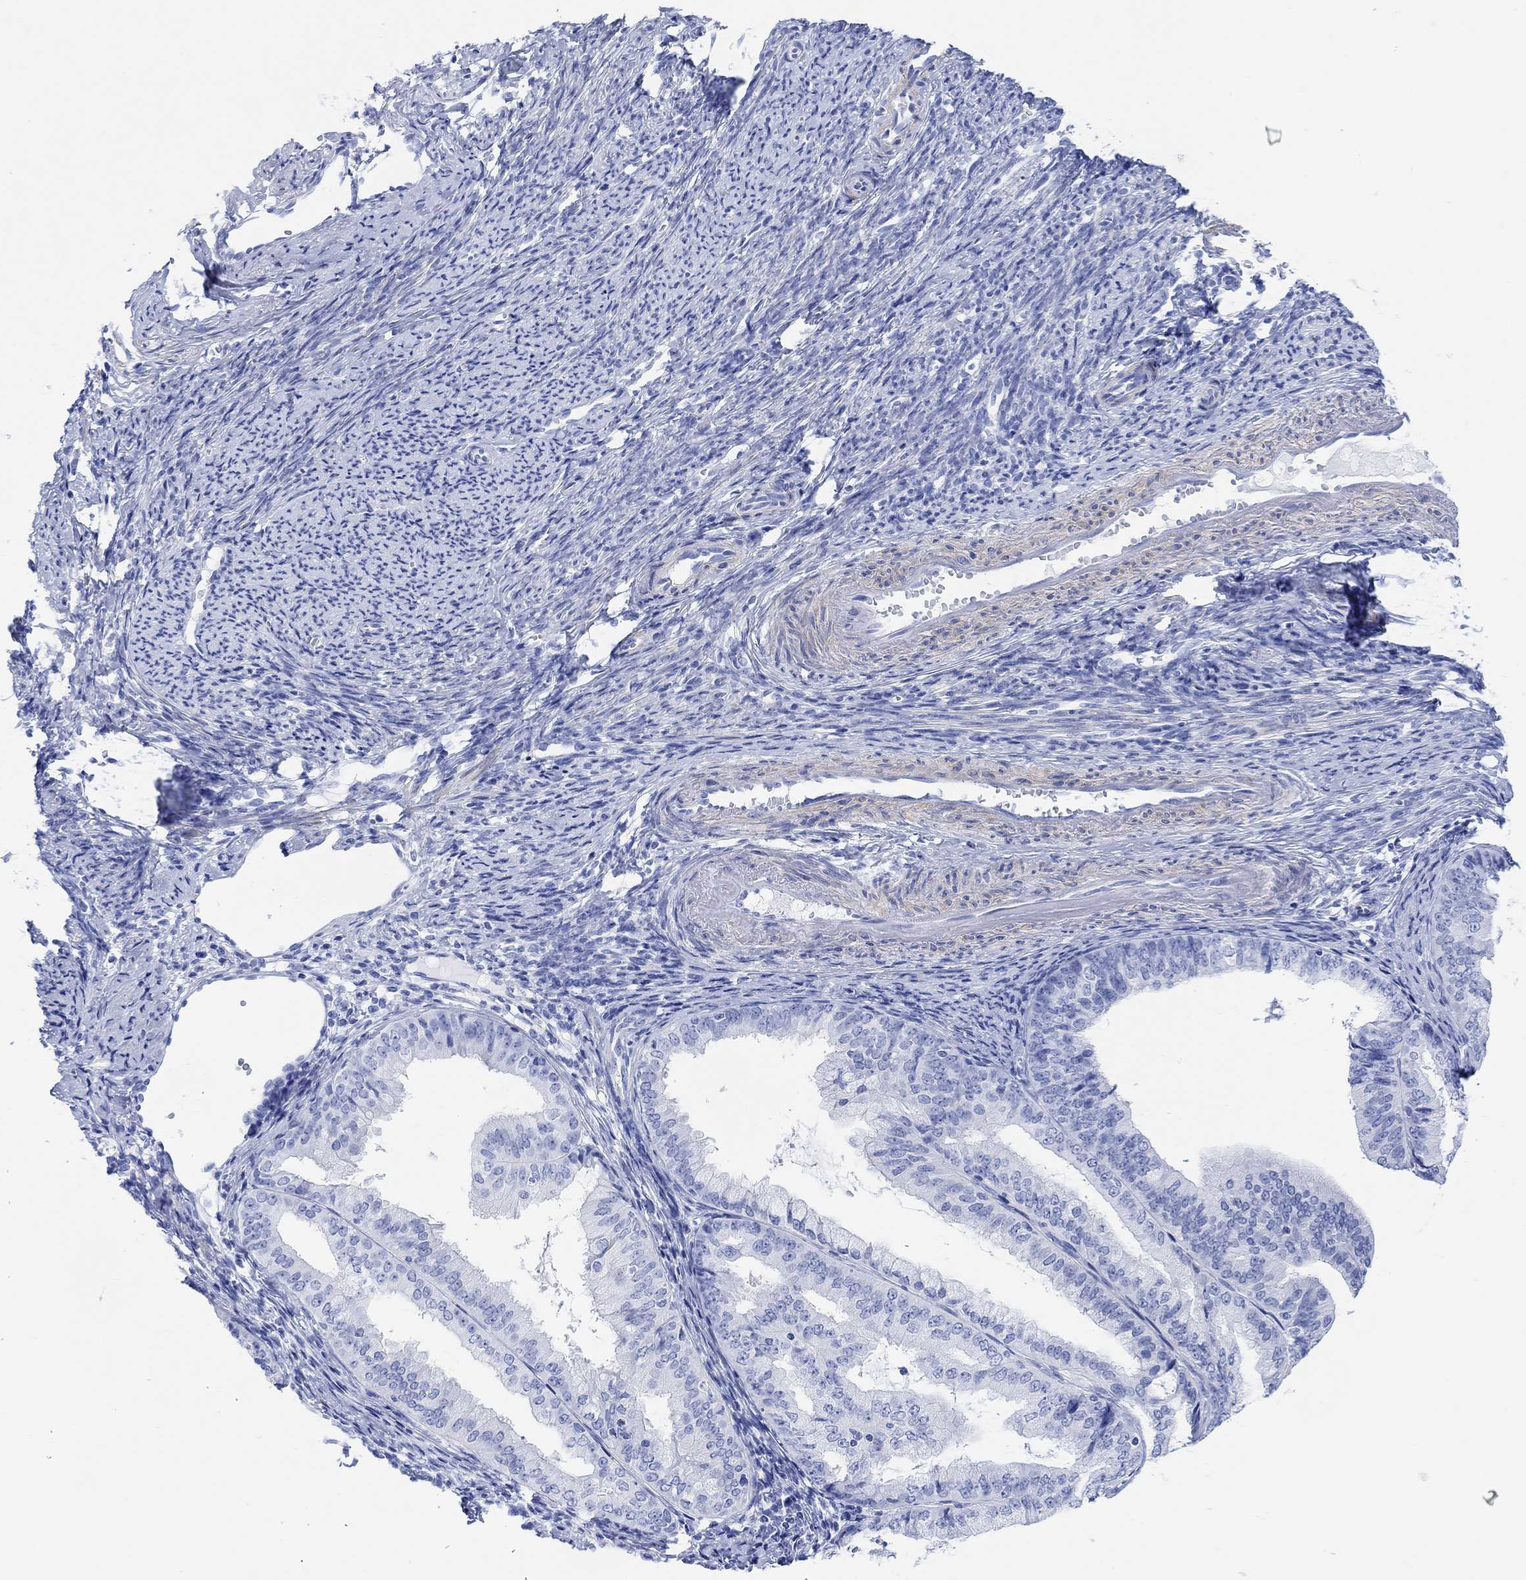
{"staining": {"intensity": "negative", "quantity": "none", "location": "none"}, "tissue": "endometrial cancer", "cell_type": "Tumor cells", "image_type": "cancer", "snomed": [{"axis": "morphology", "description": "Adenocarcinoma, NOS"}, {"axis": "topography", "description": "Endometrium"}], "caption": "Tumor cells are negative for brown protein staining in endometrial cancer (adenocarcinoma). (Brightfield microscopy of DAB (3,3'-diaminobenzidine) IHC at high magnification).", "gene": "ANKRD33", "patient": {"sex": "female", "age": 63}}